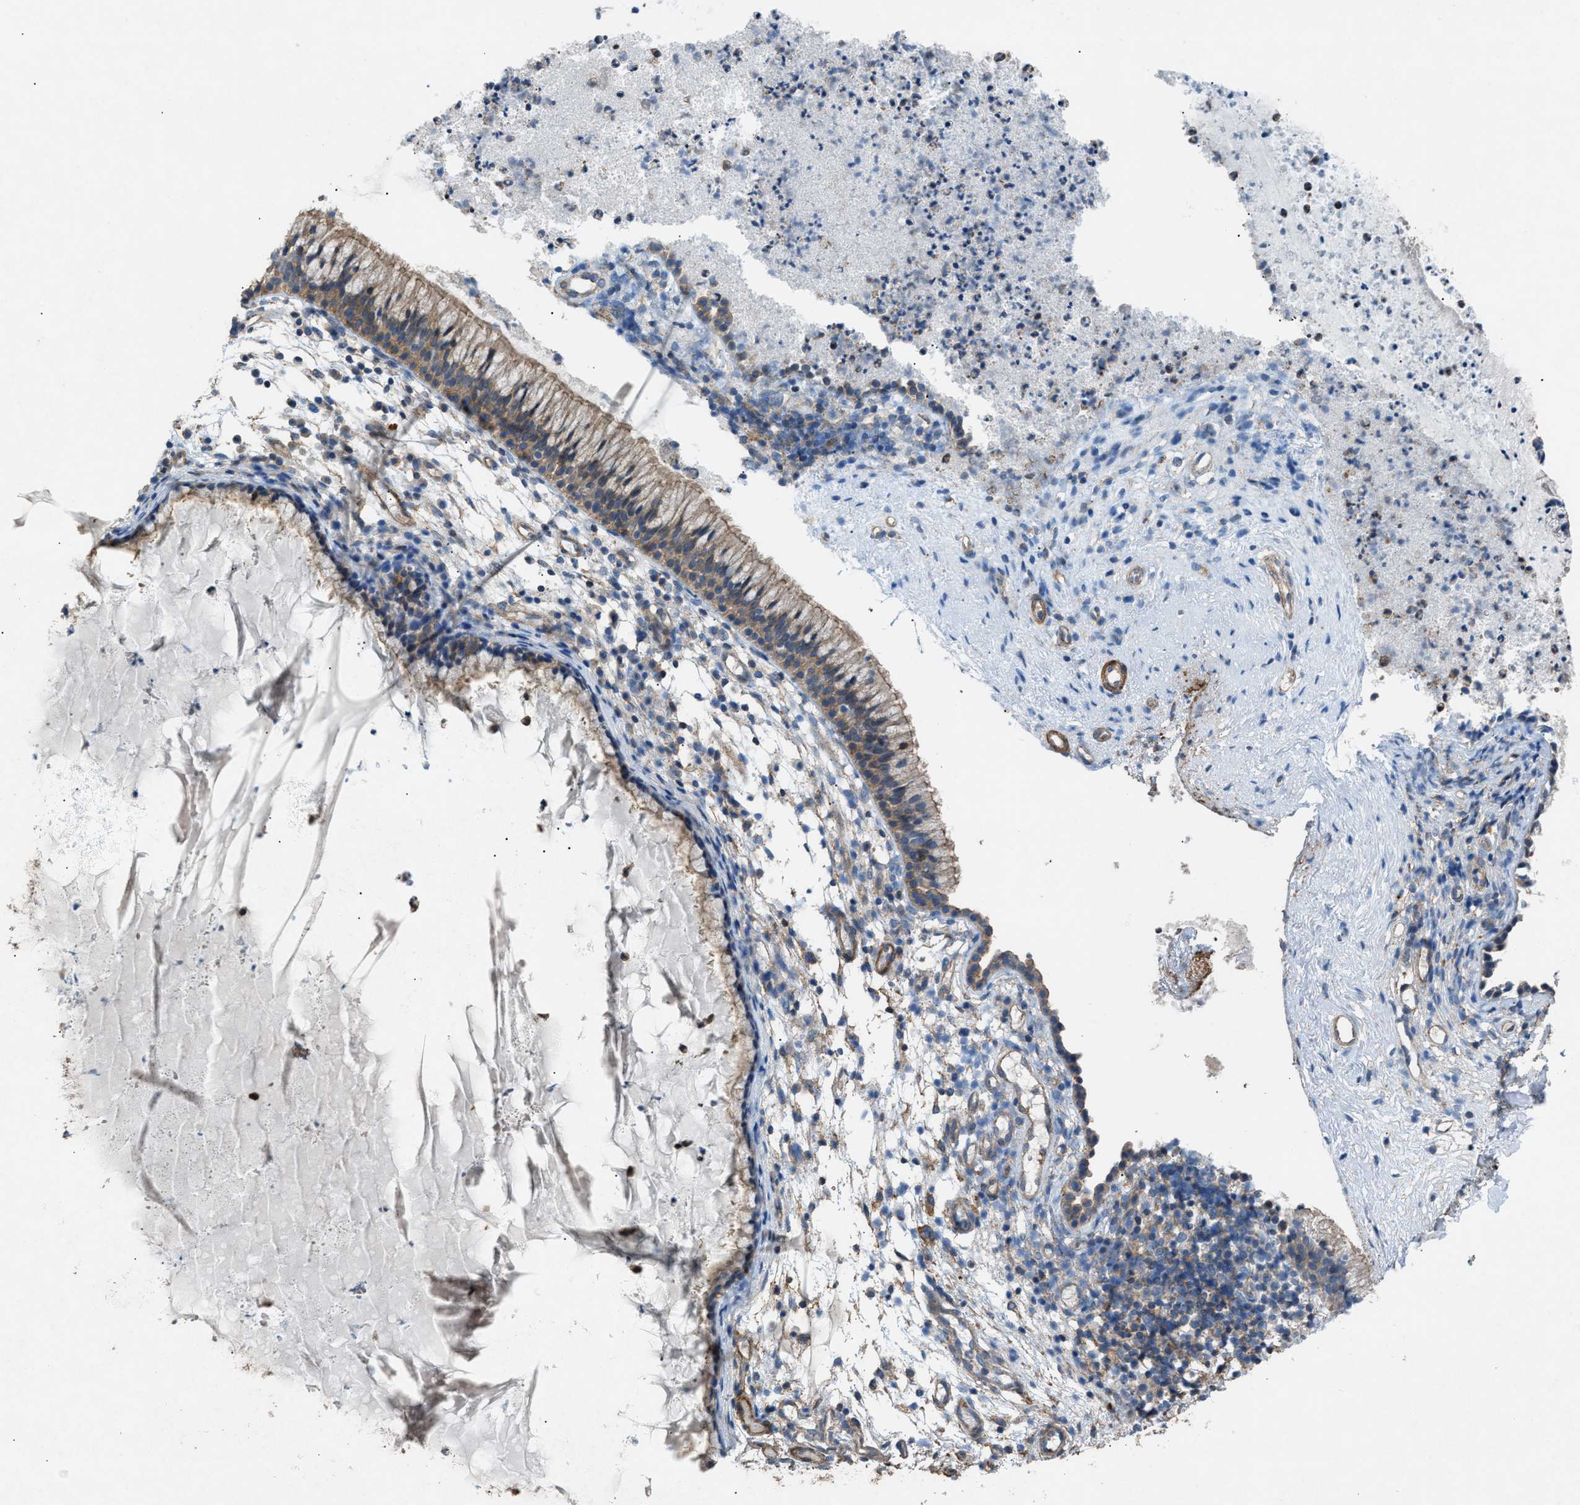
{"staining": {"intensity": "moderate", "quantity": ">75%", "location": "cytoplasmic/membranous"}, "tissue": "nasopharynx", "cell_type": "Respiratory epithelial cells", "image_type": "normal", "snomed": [{"axis": "morphology", "description": "Normal tissue, NOS"}, {"axis": "topography", "description": "Nasopharynx"}], "caption": "Approximately >75% of respiratory epithelial cells in unremarkable human nasopharynx reveal moderate cytoplasmic/membranous protein staining as visualized by brown immunohistochemical staining.", "gene": "NCK2", "patient": {"sex": "male", "age": 21}}